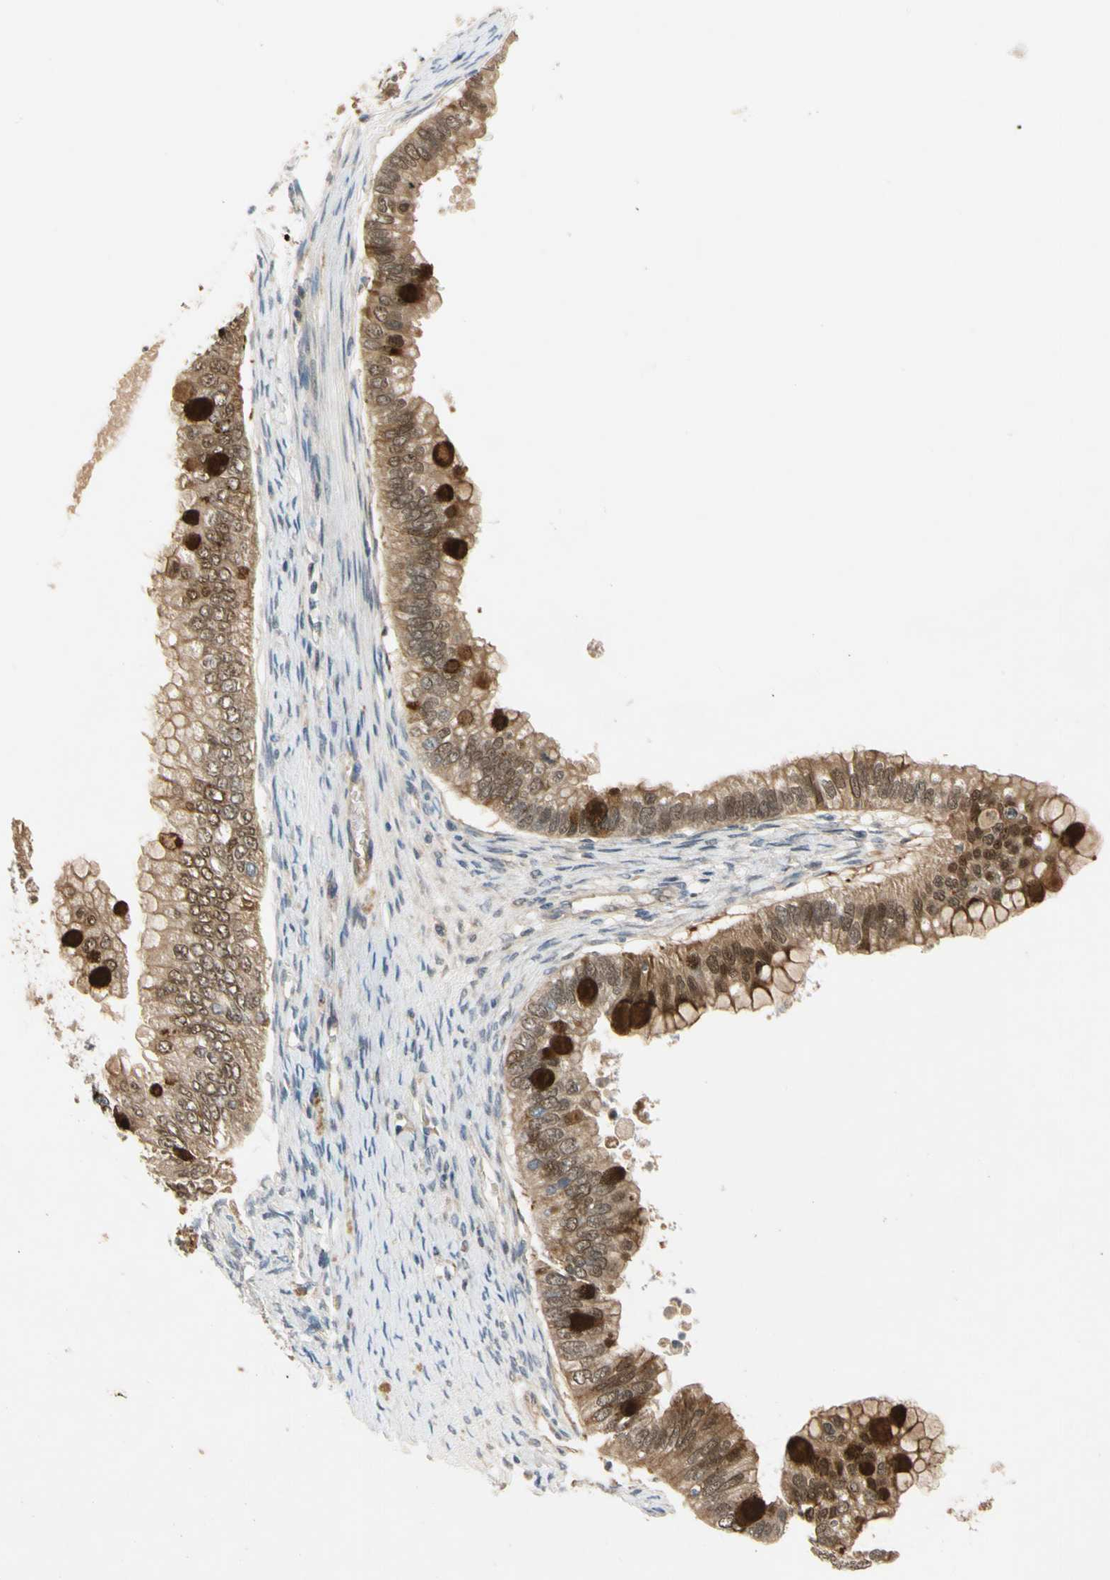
{"staining": {"intensity": "strong", "quantity": "<25%", "location": "cytoplasmic/membranous,nuclear"}, "tissue": "ovarian cancer", "cell_type": "Tumor cells", "image_type": "cancer", "snomed": [{"axis": "morphology", "description": "Cystadenocarcinoma, mucinous, NOS"}, {"axis": "topography", "description": "Ovary"}], "caption": "This photomicrograph reveals immunohistochemistry (IHC) staining of human ovarian cancer, with medium strong cytoplasmic/membranous and nuclear staining in approximately <25% of tumor cells.", "gene": "RIOX2", "patient": {"sex": "female", "age": 80}}